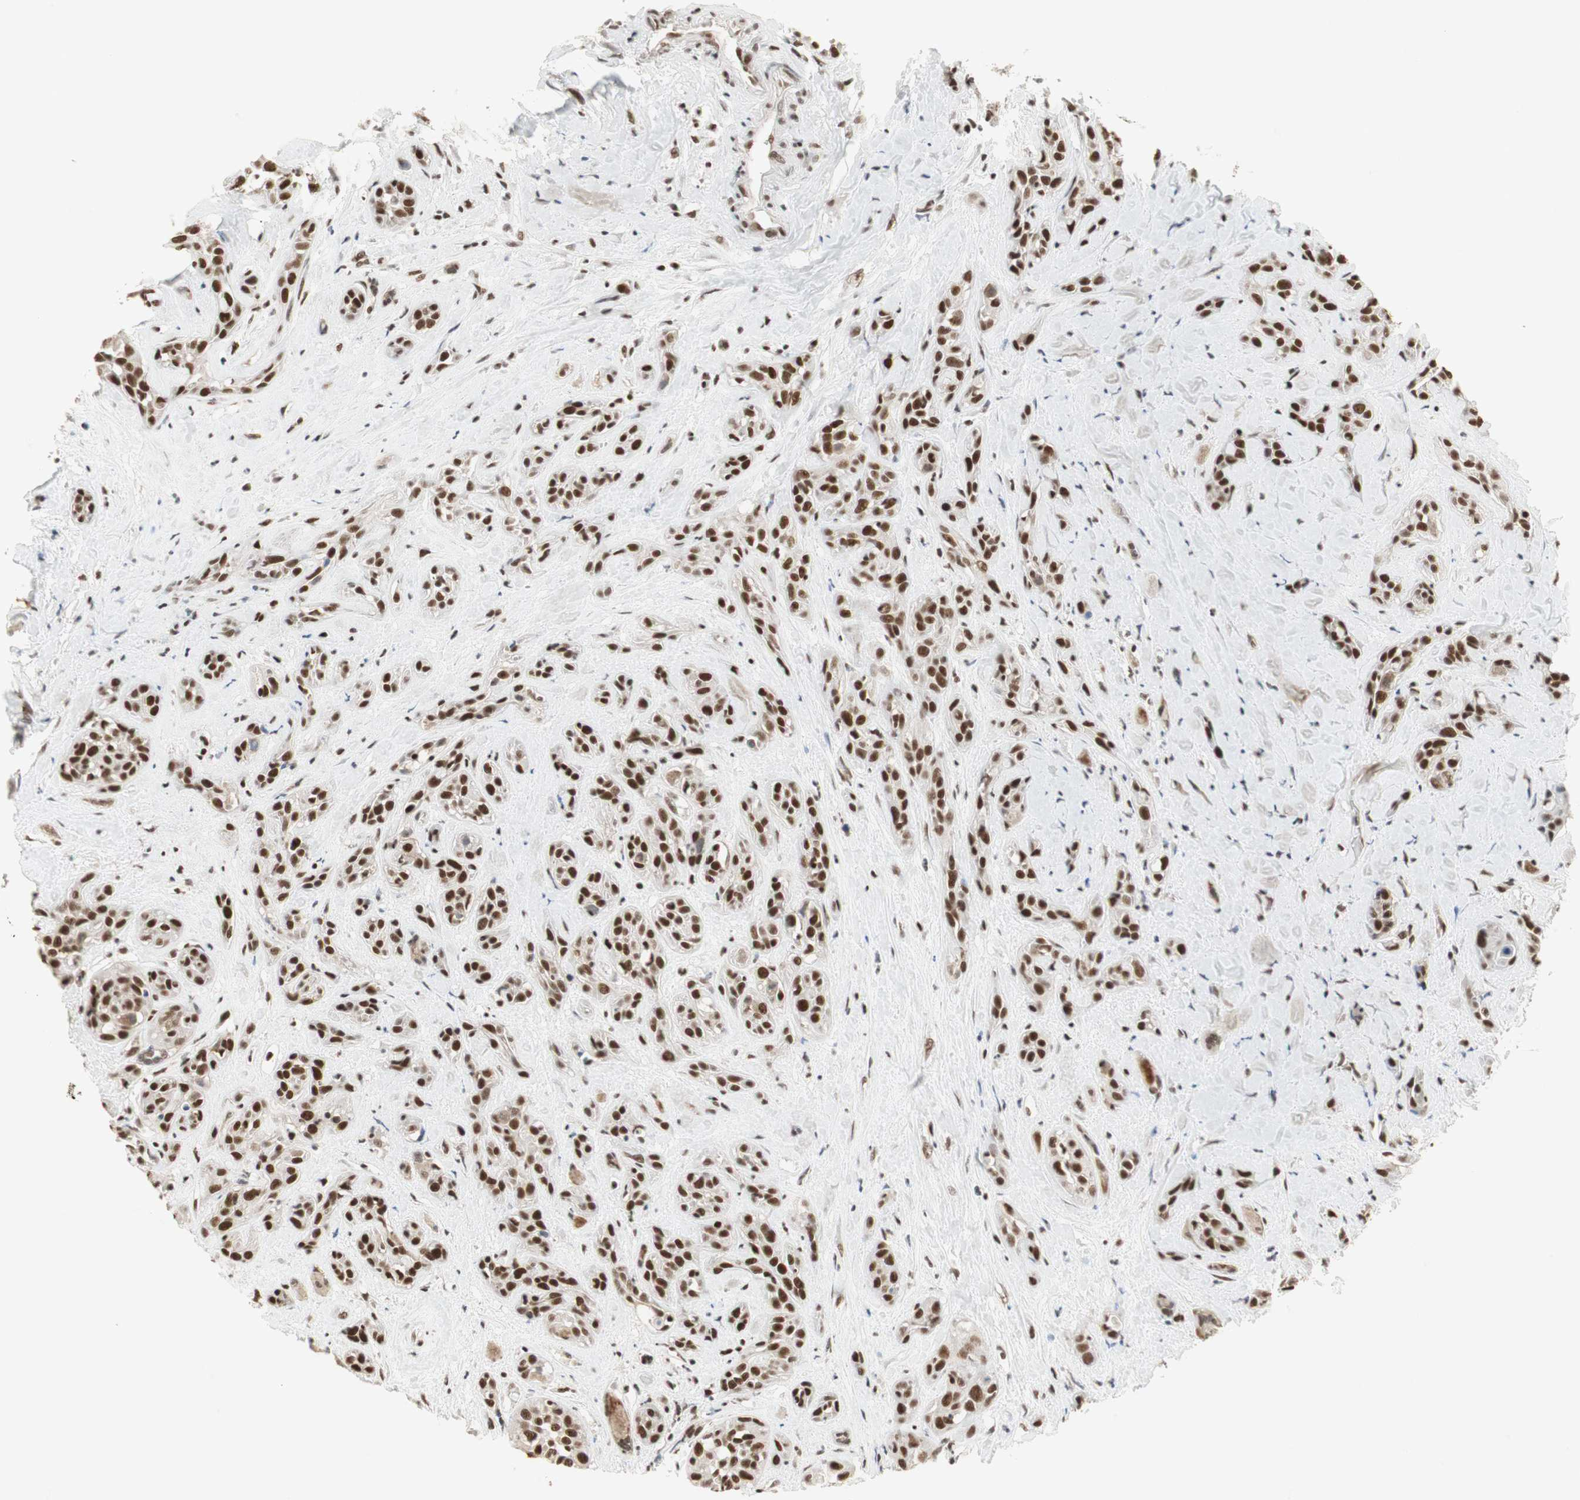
{"staining": {"intensity": "strong", "quantity": ">75%", "location": "nuclear"}, "tissue": "head and neck cancer", "cell_type": "Tumor cells", "image_type": "cancer", "snomed": [{"axis": "morphology", "description": "Squamous cell carcinoma, NOS"}, {"axis": "topography", "description": "Head-Neck"}], "caption": "Head and neck cancer was stained to show a protein in brown. There is high levels of strong nuclear staining in approximately >75% of tumor cells. (DAB (3,3'-diaminobenzidine) IHC, brown staining for protein, blue staining for nuclei).", "gene": "RTF1", "patient": {"sex": "male", "age": 62}}